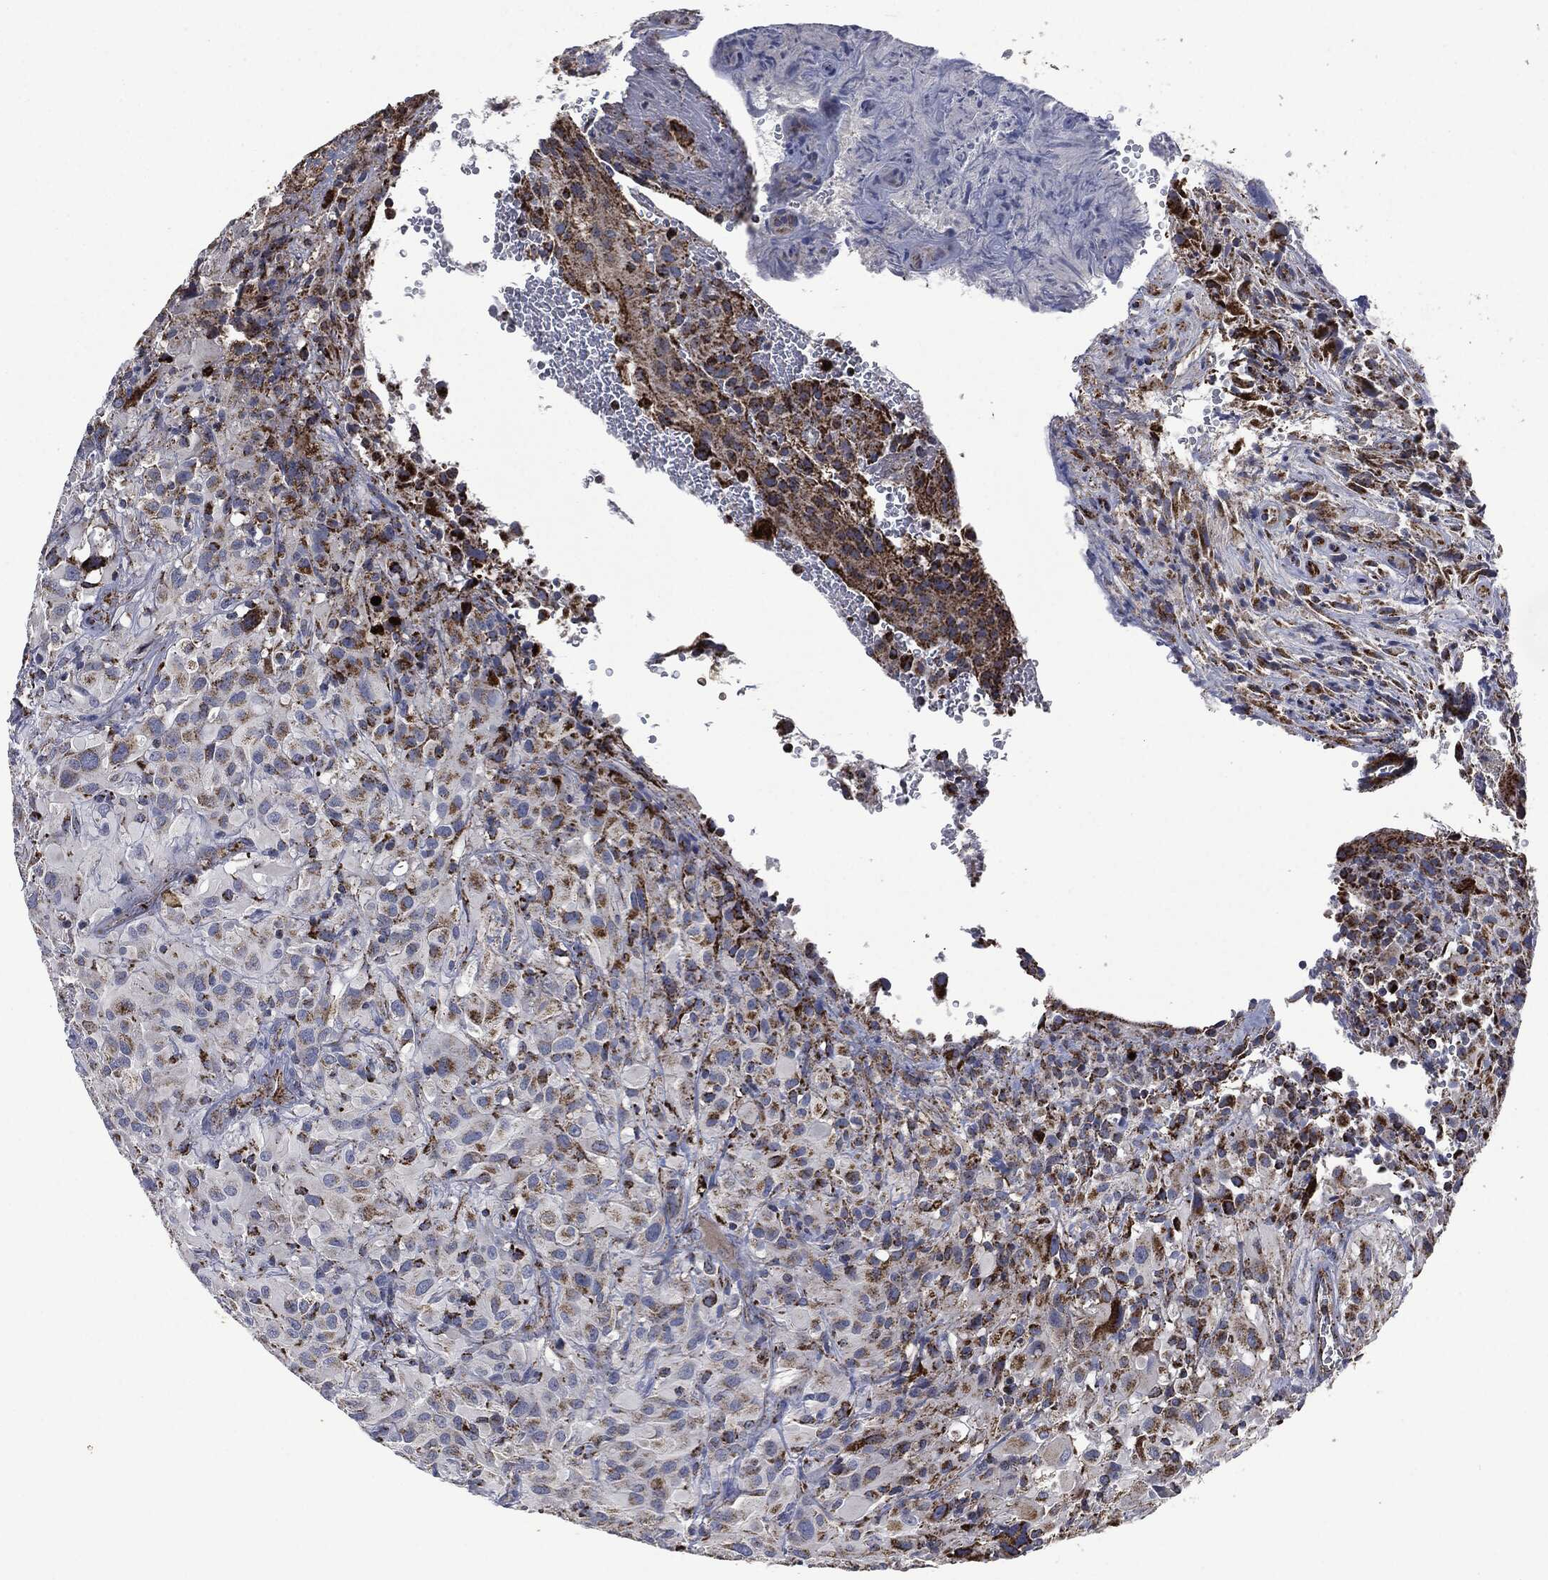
{"staining": {"intensity": "strong", "quantity": "<25%", "location": "cytoplasmic/membranous"}, "tissue": "glioma", "cell_type": "Tumor cells", "image_type": "cancer", "snomed": [{"axis": "morphology", "description": "Glioma, malignant, High grade"}, {"axis": "topography", "description": "Cerebral cortex"}], "caption": "An immunohistochemistry (IHC) micrograph of neoplastic tissue is shown. Protein staining in brown highlights strong cytoplasmic/membranous positivity in high-grade glioma (malignant) within tumor cells. (Stains: DAB (3,3'-diaminobenzidine) in brown, nuclei in blue, Microscopy: brightfield microscopy at high magnification).", "gene": "RYK", "patient": {"sex": "male", "age": 35}}